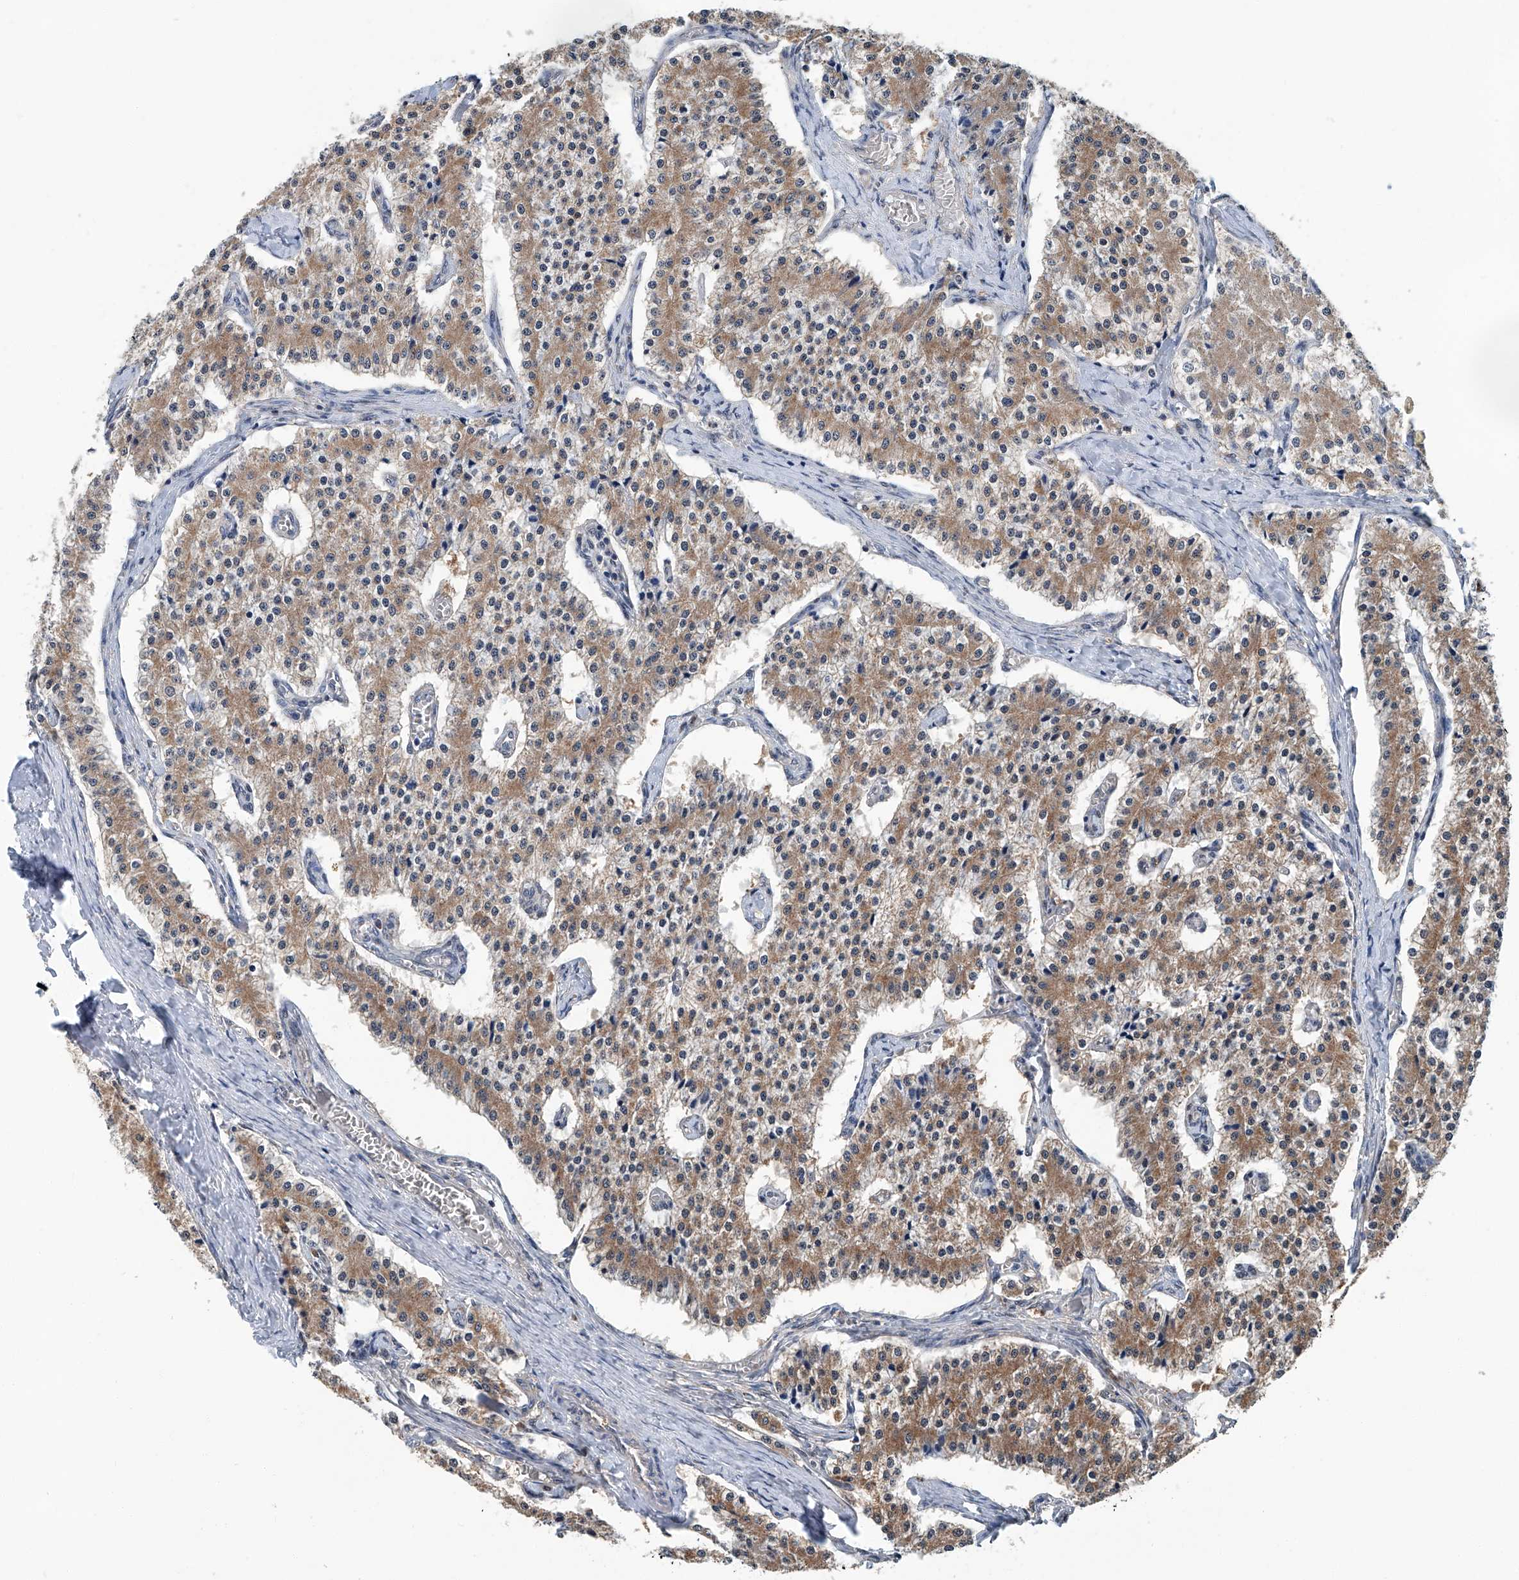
{"staining": {"intensity": "moderate", "quantity": ">75%", "location": "cytoplasmic/membranous"}, "tissue": "carcinoid", "cell_type": "Tumor cells", "image_type": "cancer", "snomed": [{"axis": "morphology", "description": "Carcinoid, malignant, NOS"}, {"axis": "topography", "description": "Colon"}], "caption": "Immunohistochemistry image of neoplastic tissue: human malignant carcinoid stained using immunohistochemistry exhibits medium levels of moderate protein expression localized specifically in the cytoplasmic/membranous of tumor cells, appearing as a cytoplasmic/membranous brown color.", "gene": "CLK1", "patient": {"sex": "female", "age": 52}}